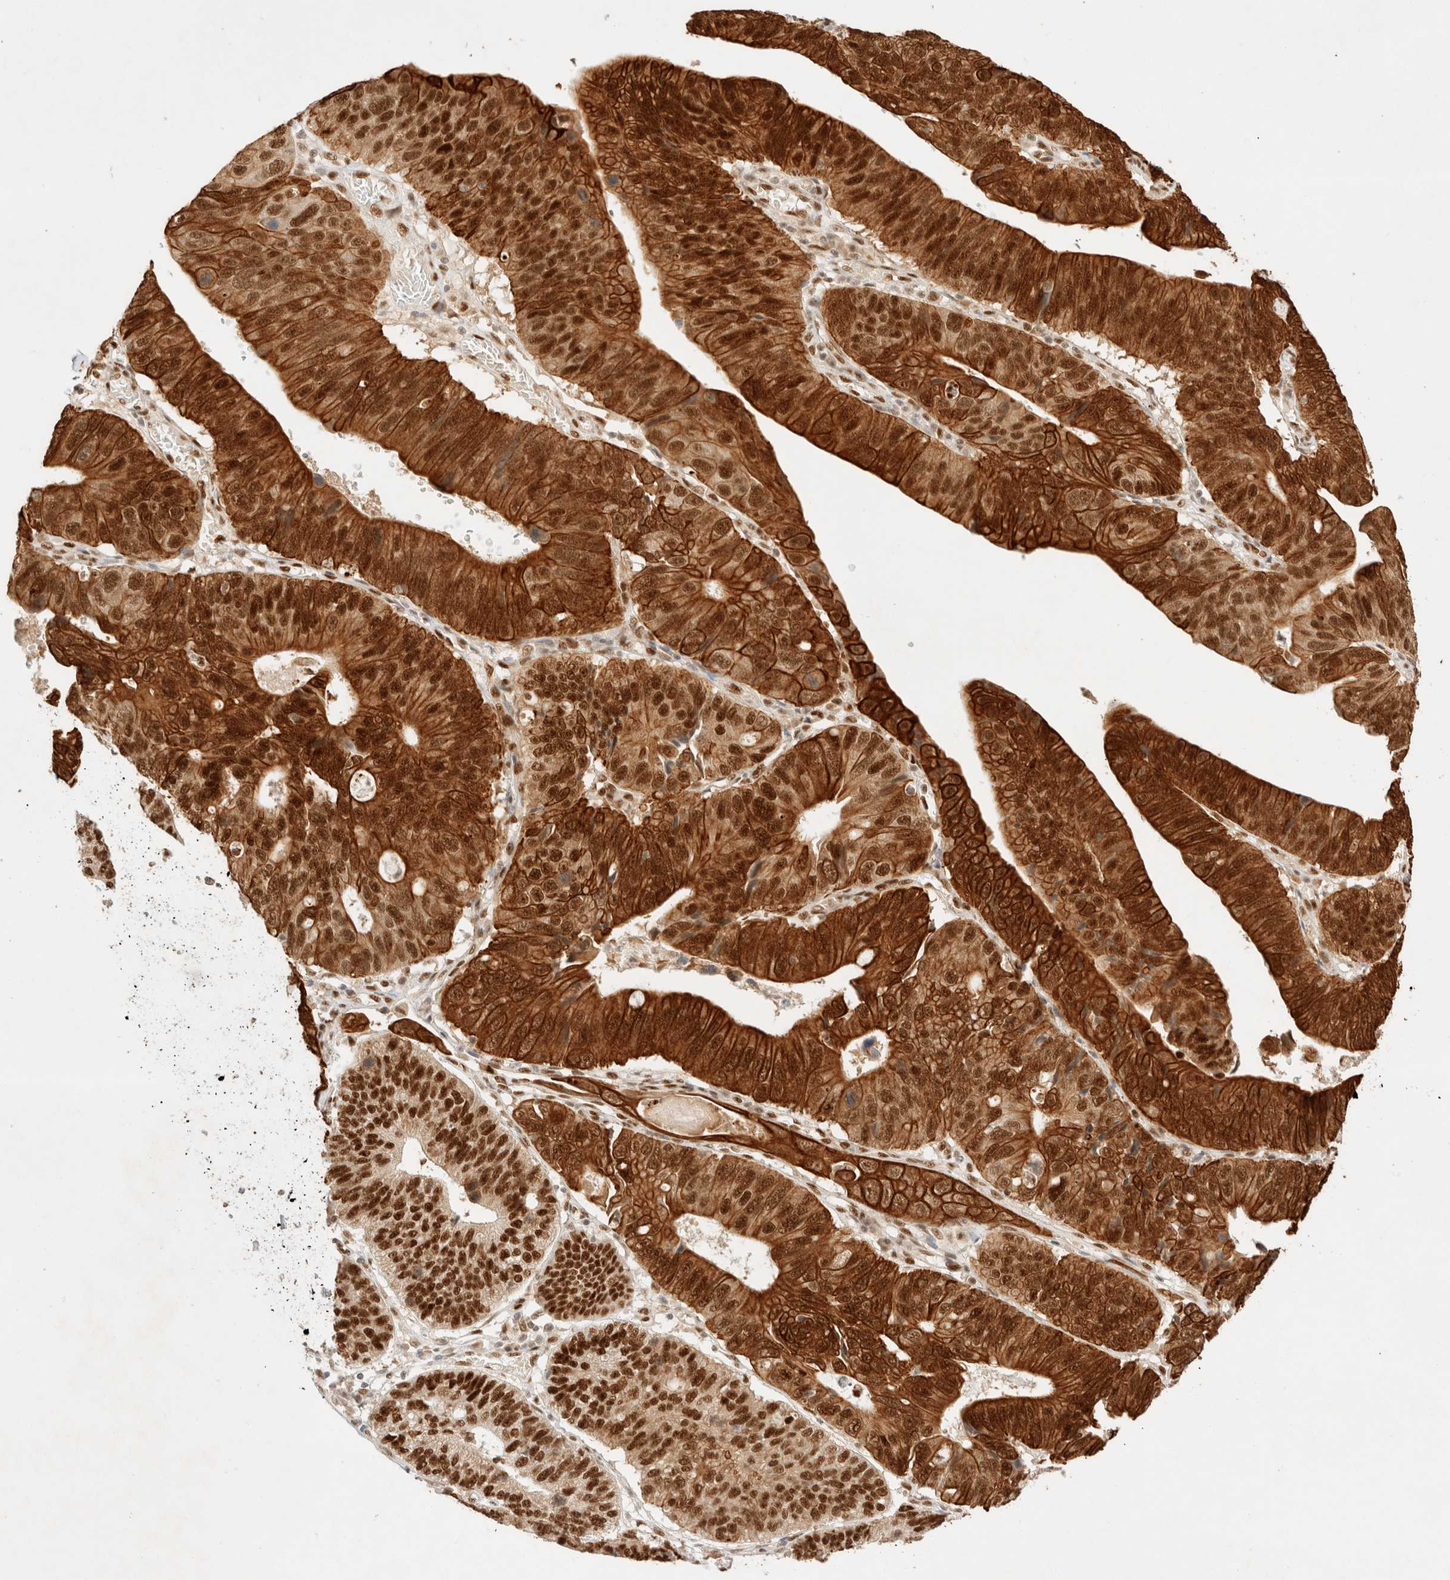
{"staining": {"intensity": "strong", "quantity": ">75%", "location": "cytoplasmic/membranous,nuclear"}, "tissue": "stomach cancer", "cell_type": "Tumor cells", "image_type": "cancer", "snomed": [{"axis": "morphology", "description": "Adenocarcinoma, NOS"}, {"axis": "topography", "description": "Stomach"}], "caption": "This is an image of immunohistochemistry staining of stomach cancer, which shows strong expression in the cytoplasmic/membranous and nuclear of tumor cells.", "gene": "ZNF768", "patient": {"sex": "male", "age": 59}}